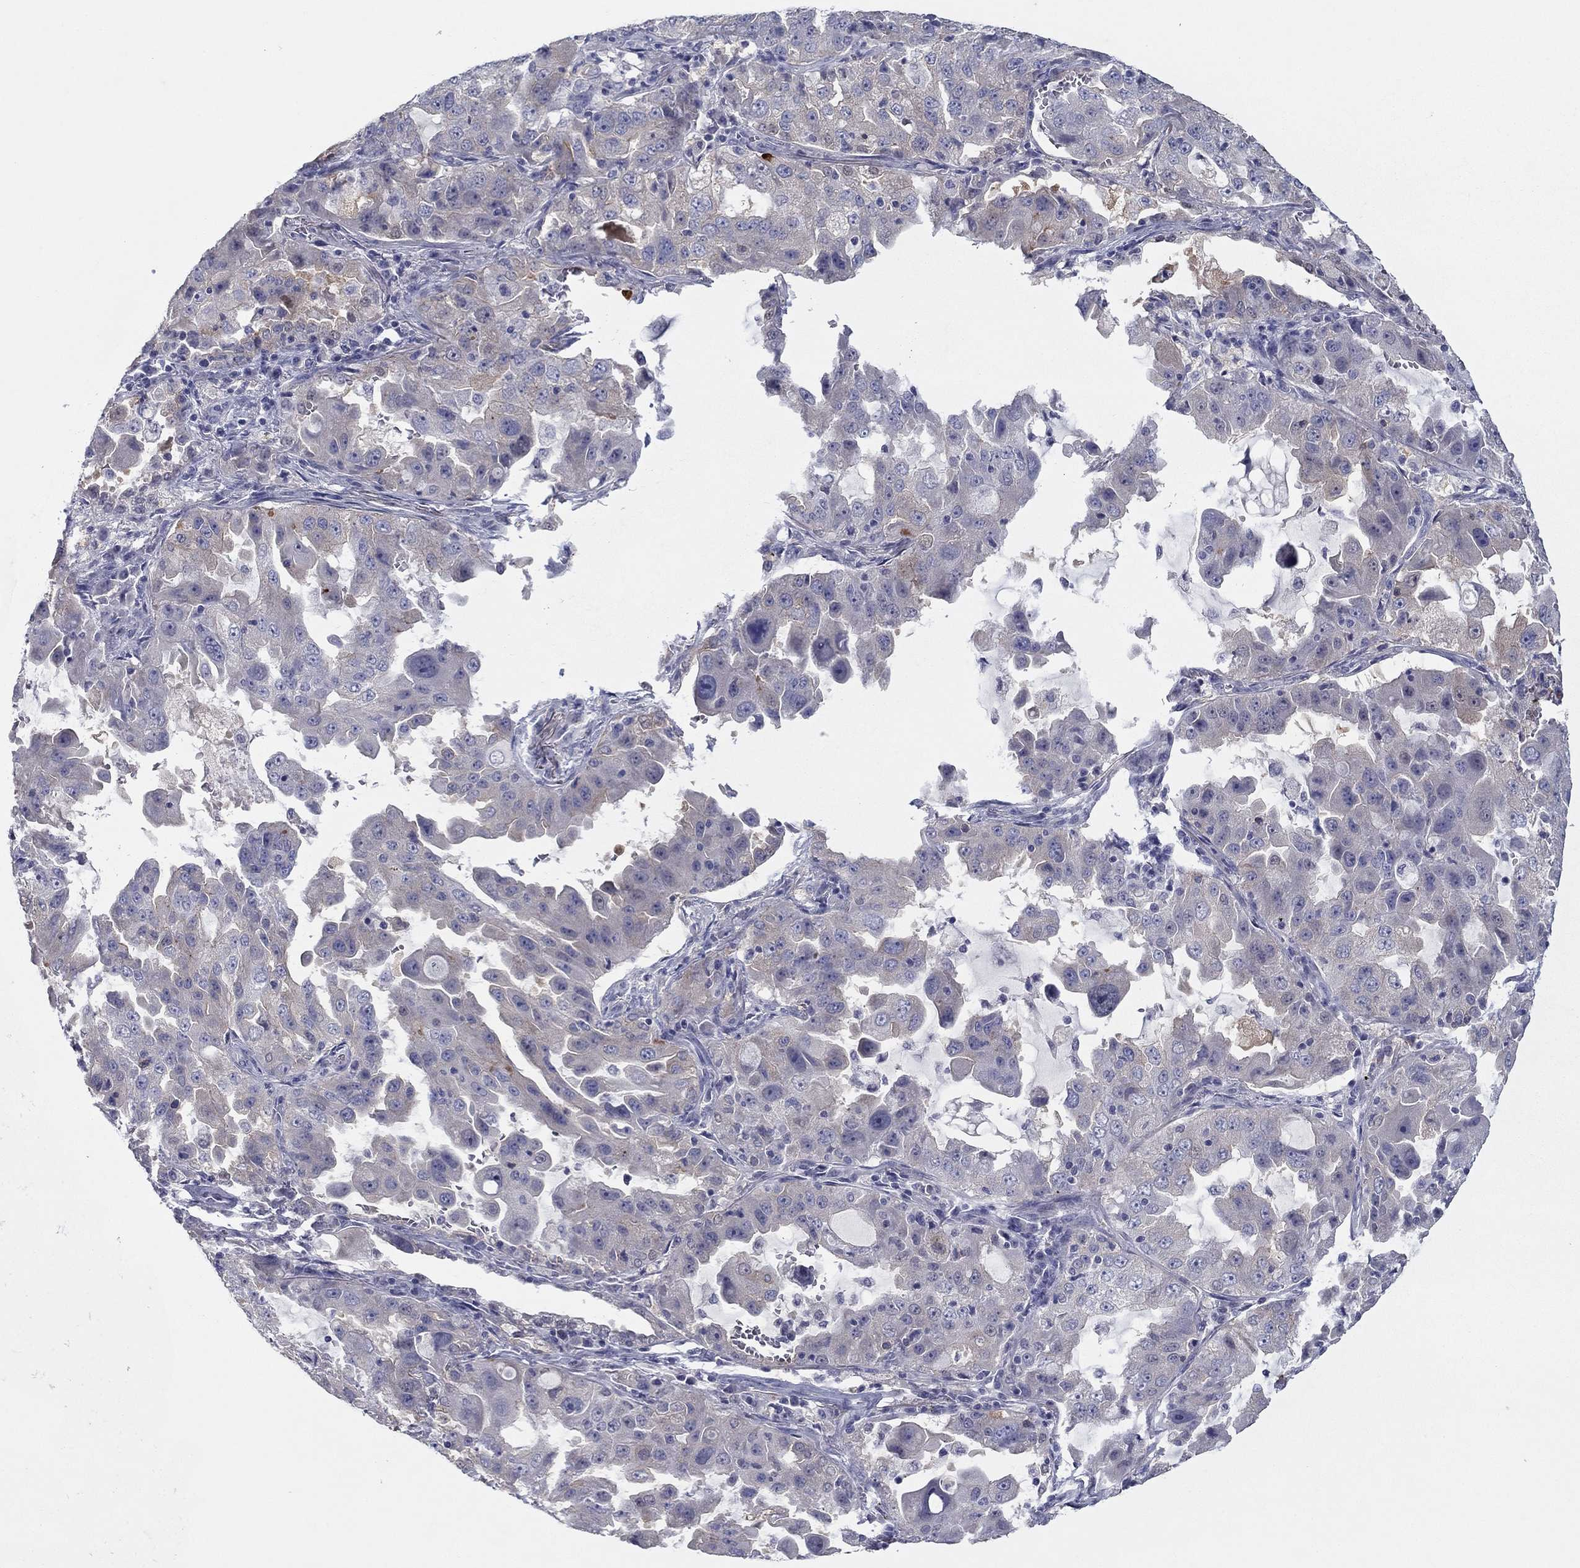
{"staining": {"intensity": "negative", "quantity": "none", "location": "none"}, "tissue": "lung cancer", "cell_type": "Tumor cells", "image_type": "cancer", "snomed": [{"axis": "morphology", "description": "Adenocarcinoma, NOS"}, {"axis": "topography", "description": "Lung"}], "caption": "The IHC photomicrograph has no significant positivity in tumor cells of lung adenocarcinoma tissue.", "gene": "PLS1", "patient": {"sex": "female", "age": 61}}